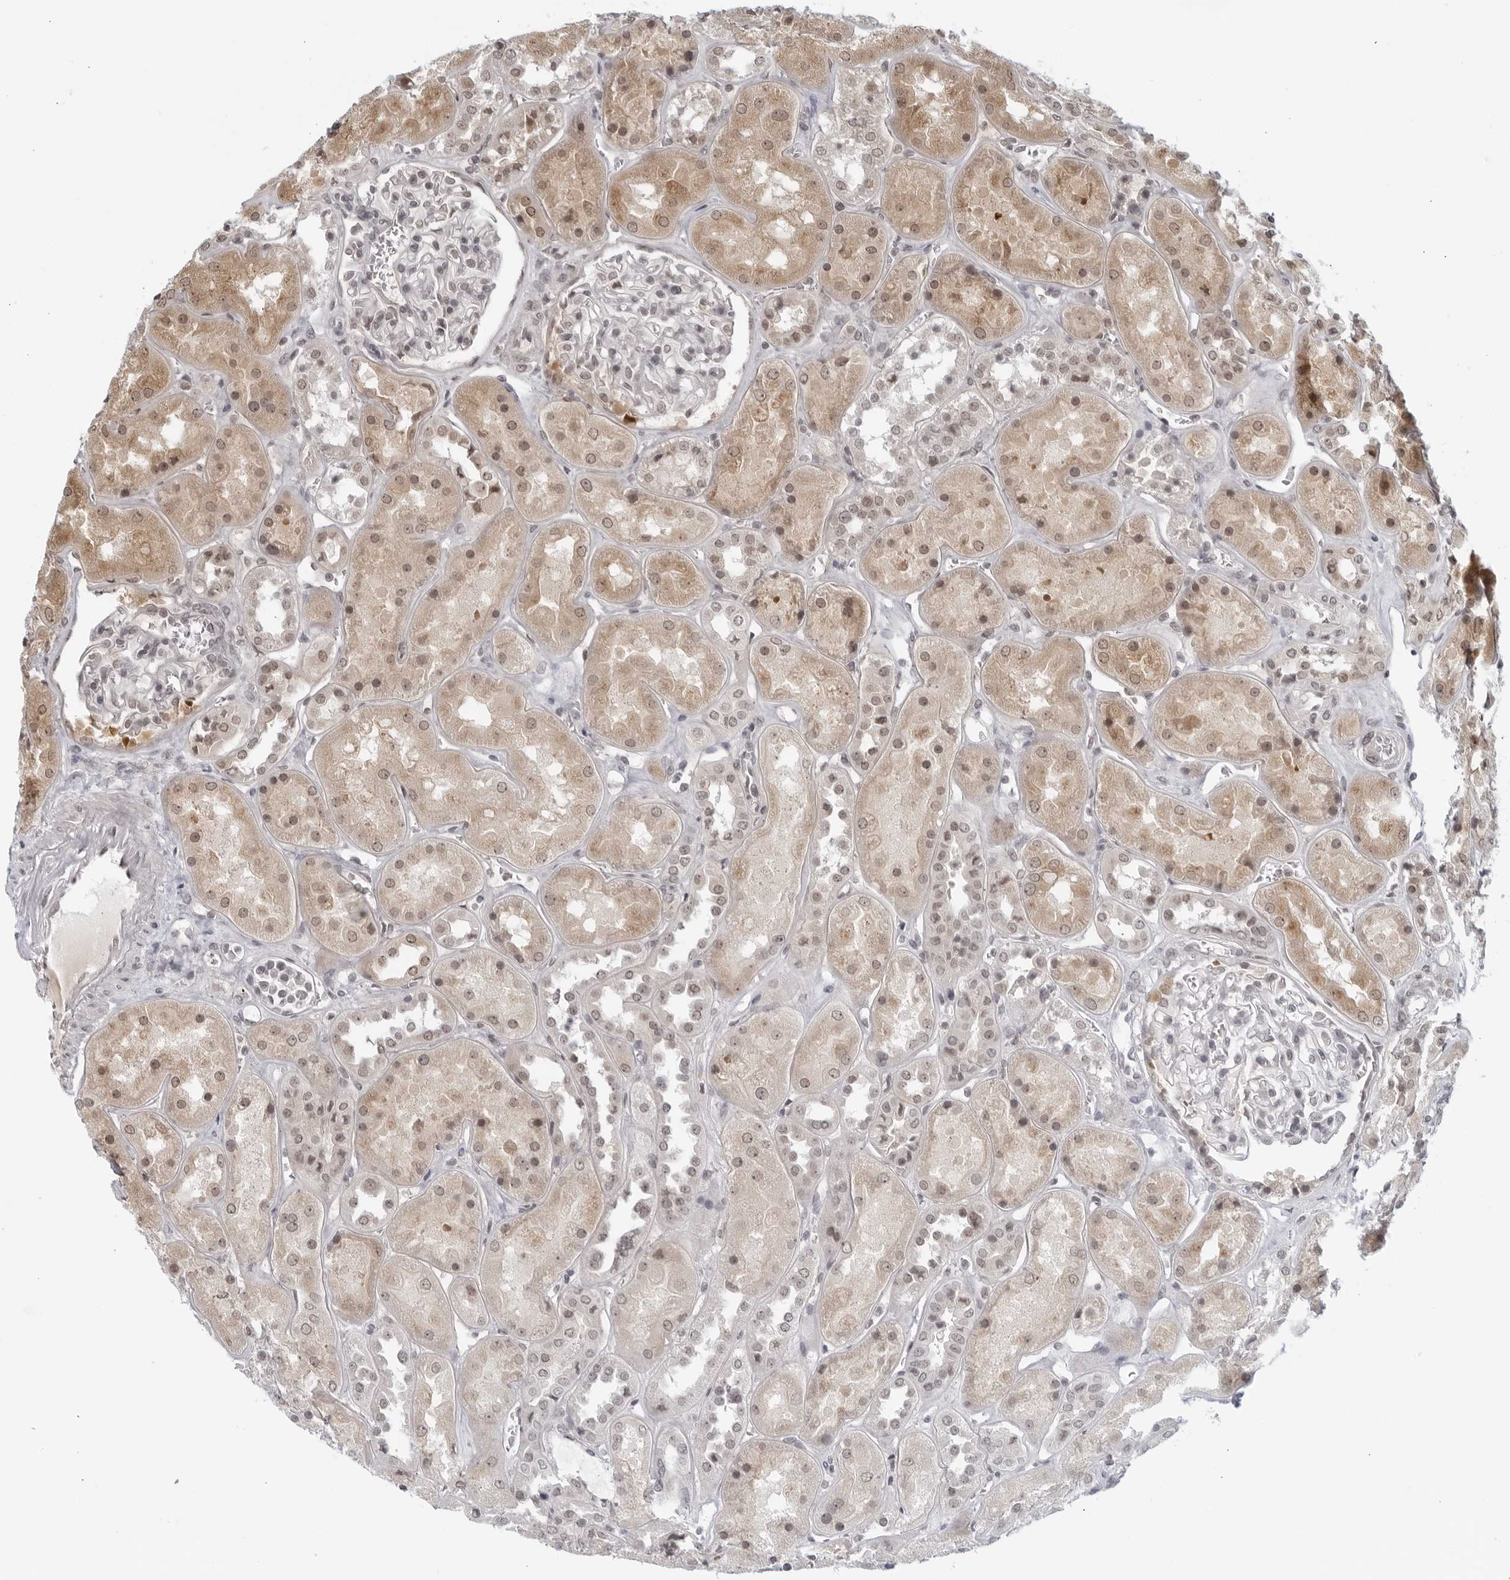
{"staining": {"intensity": "negative", "quantity": "none", "location": "none"}, "tissue": "kidney", "cell_type": "Cells in glomeruli", "image_type": "normal", "snomed": [{"axis": "morphology", "description": "Normal tissue, NOS"}, {"axis": "topography", "description": "Kidney"}], "caption": "The histopathology image reveals no significant positivity in cells in glomeruli of kidney.", "gene": "RAB11FIP3", "patient": {"sex": "male", "age": 70}}